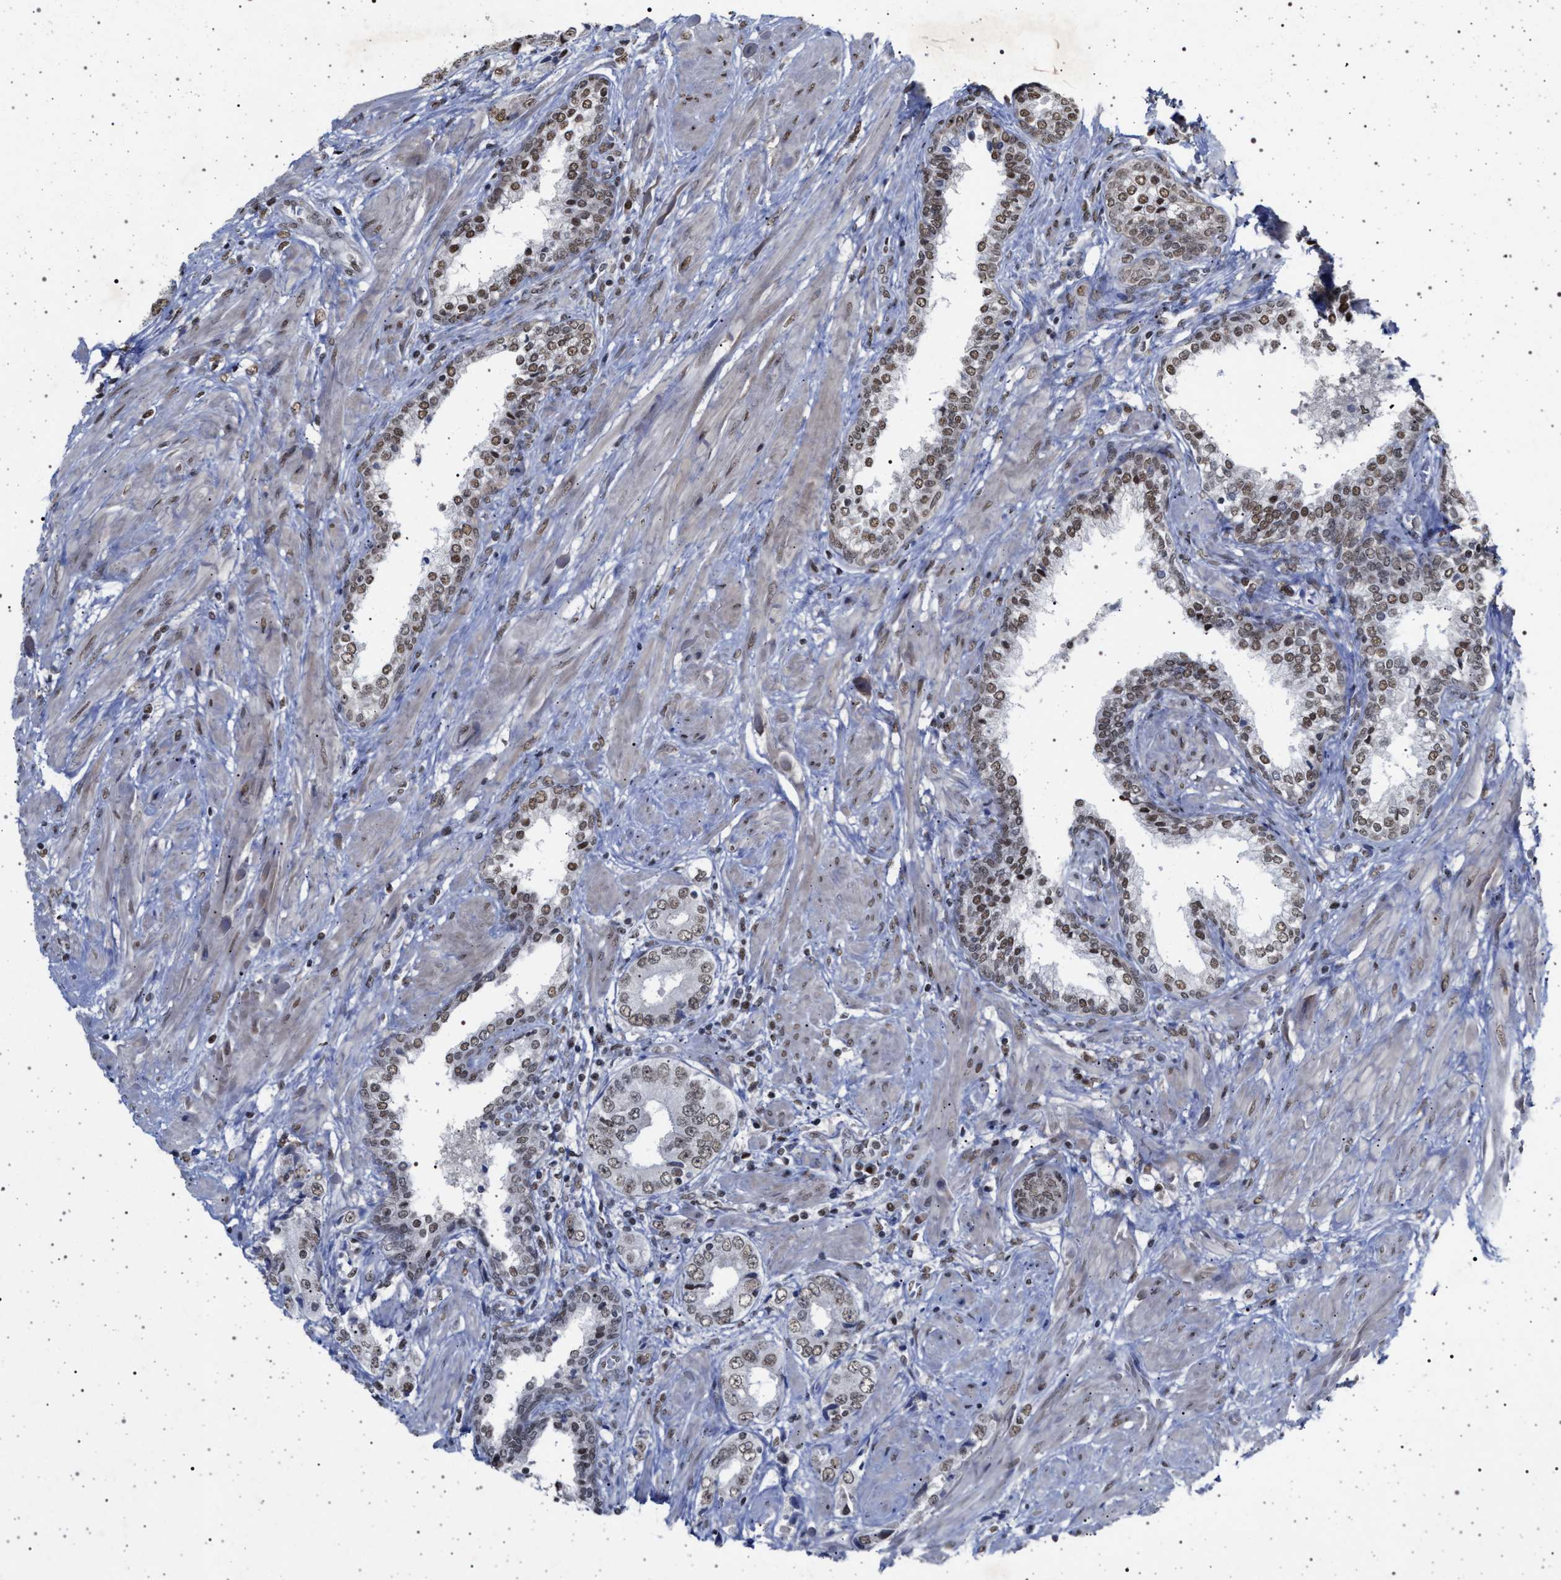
{"staining": {"intensity": "moderate", "quantity": ">75%", "location": "nuclear"}, "tissue": "prostate cancer", "cell_type": "Tumor cells", "image_type": "cancer", "snomed": [{"axis": "morphology", "description": "Adenocarcinoma, High grade"}, {"axis": "topography", "description": "Prostate"}], "caption": "IHC (DAB (3,3'-diaminobenzidine)) staining of human prostate cancer demonstrates moderate nuclear protein positivity in about >75% of tumor cells.", "gene": "PHF12", "patient": {"sex": "male", "age": 61}}